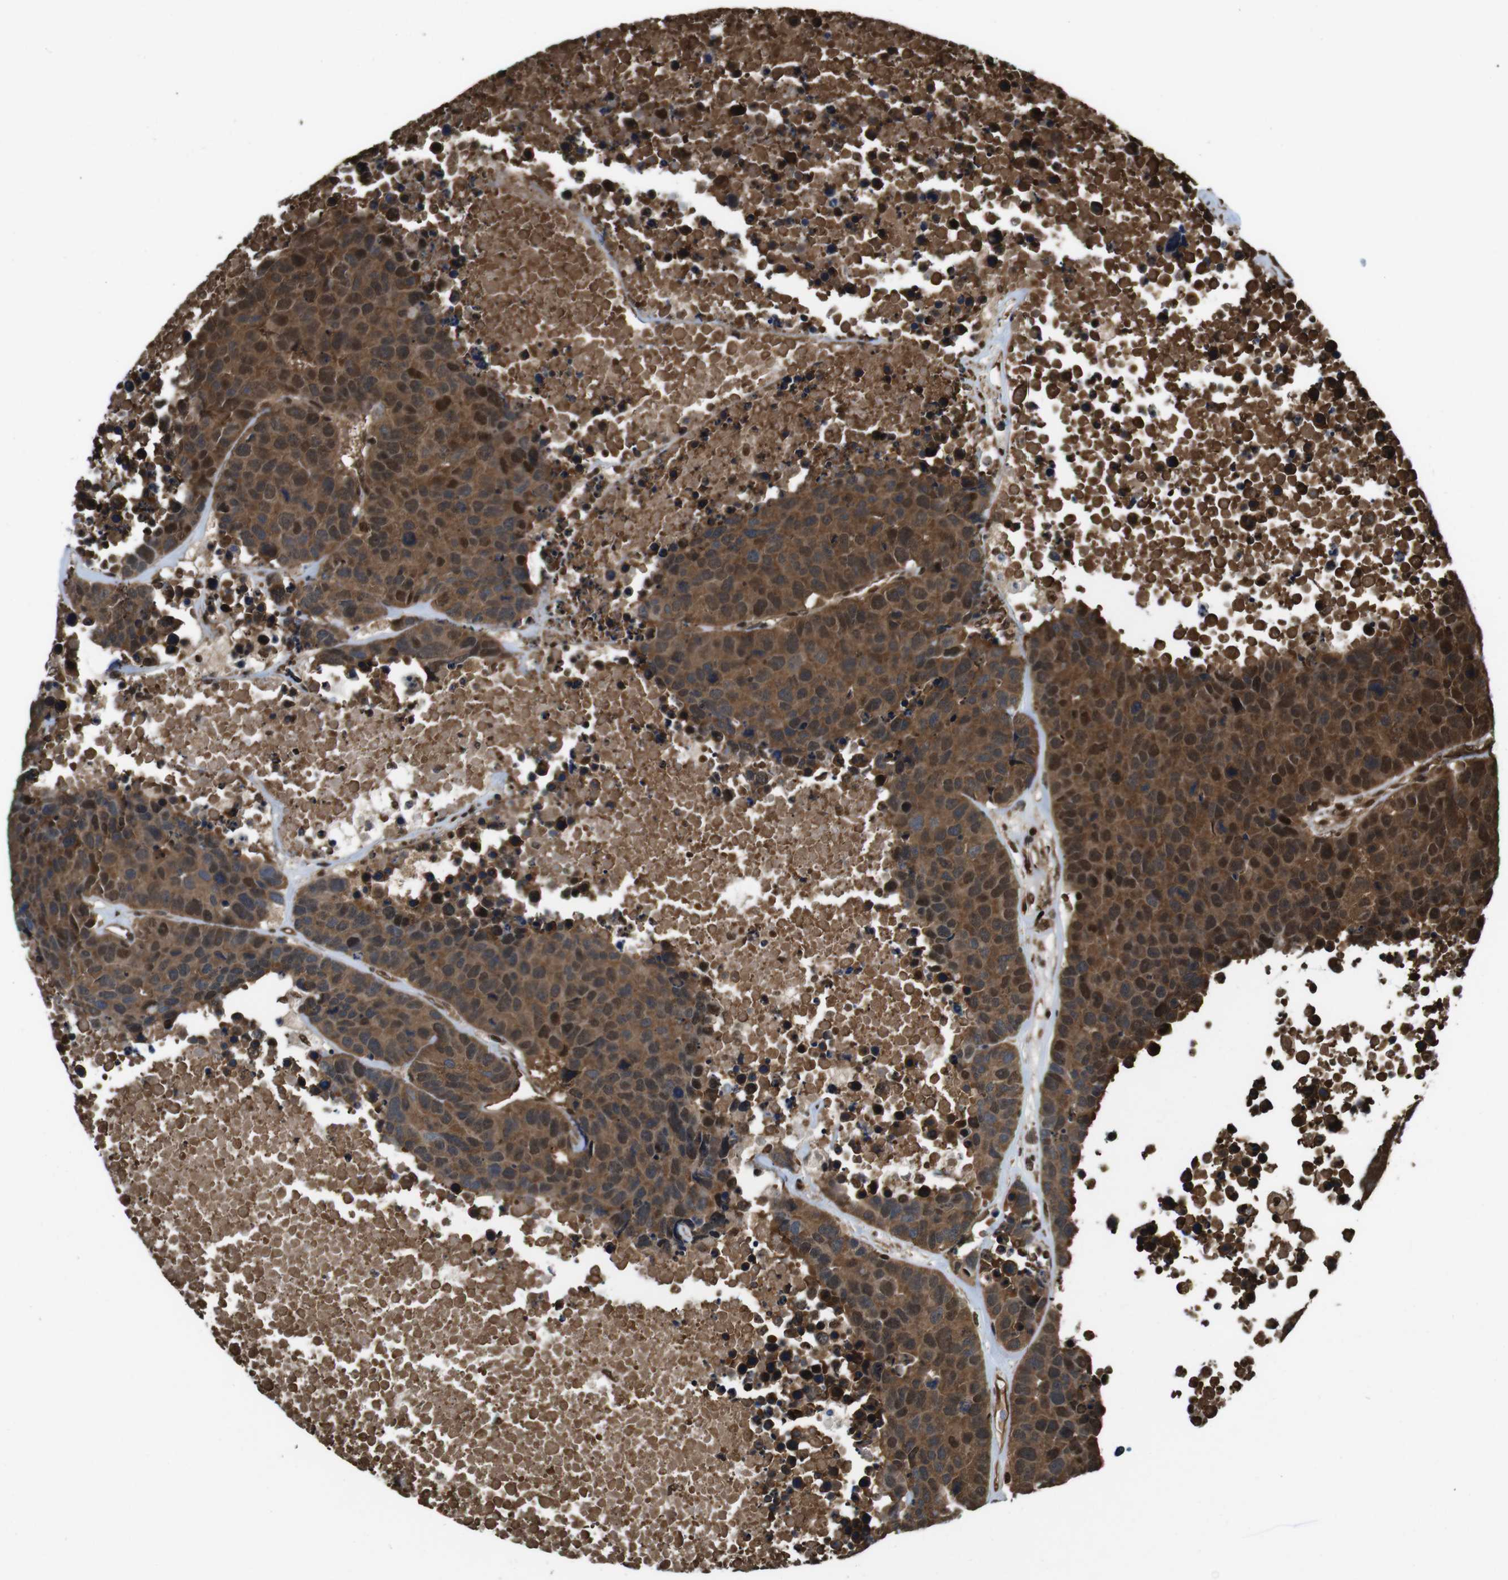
{"staining": {"intensity": "strong", "quantity": ">75%", "location": "cytoplasmic/membranous,nuclear"}, "tissue": "carcinoid", "cell_type": "Tumor cells", "image_type": "cancer", "snomed": [{"axis": "morphology", "description": "Carcinoid, malignant, NOS"}, {"axis": "topography", "description": "Lung"}], "caption": "Human carcinoid stained with a protein marker displays strong staining in tumor cells.", "gene": "VCP", "patient": {"sex": "male", "age": 60}}